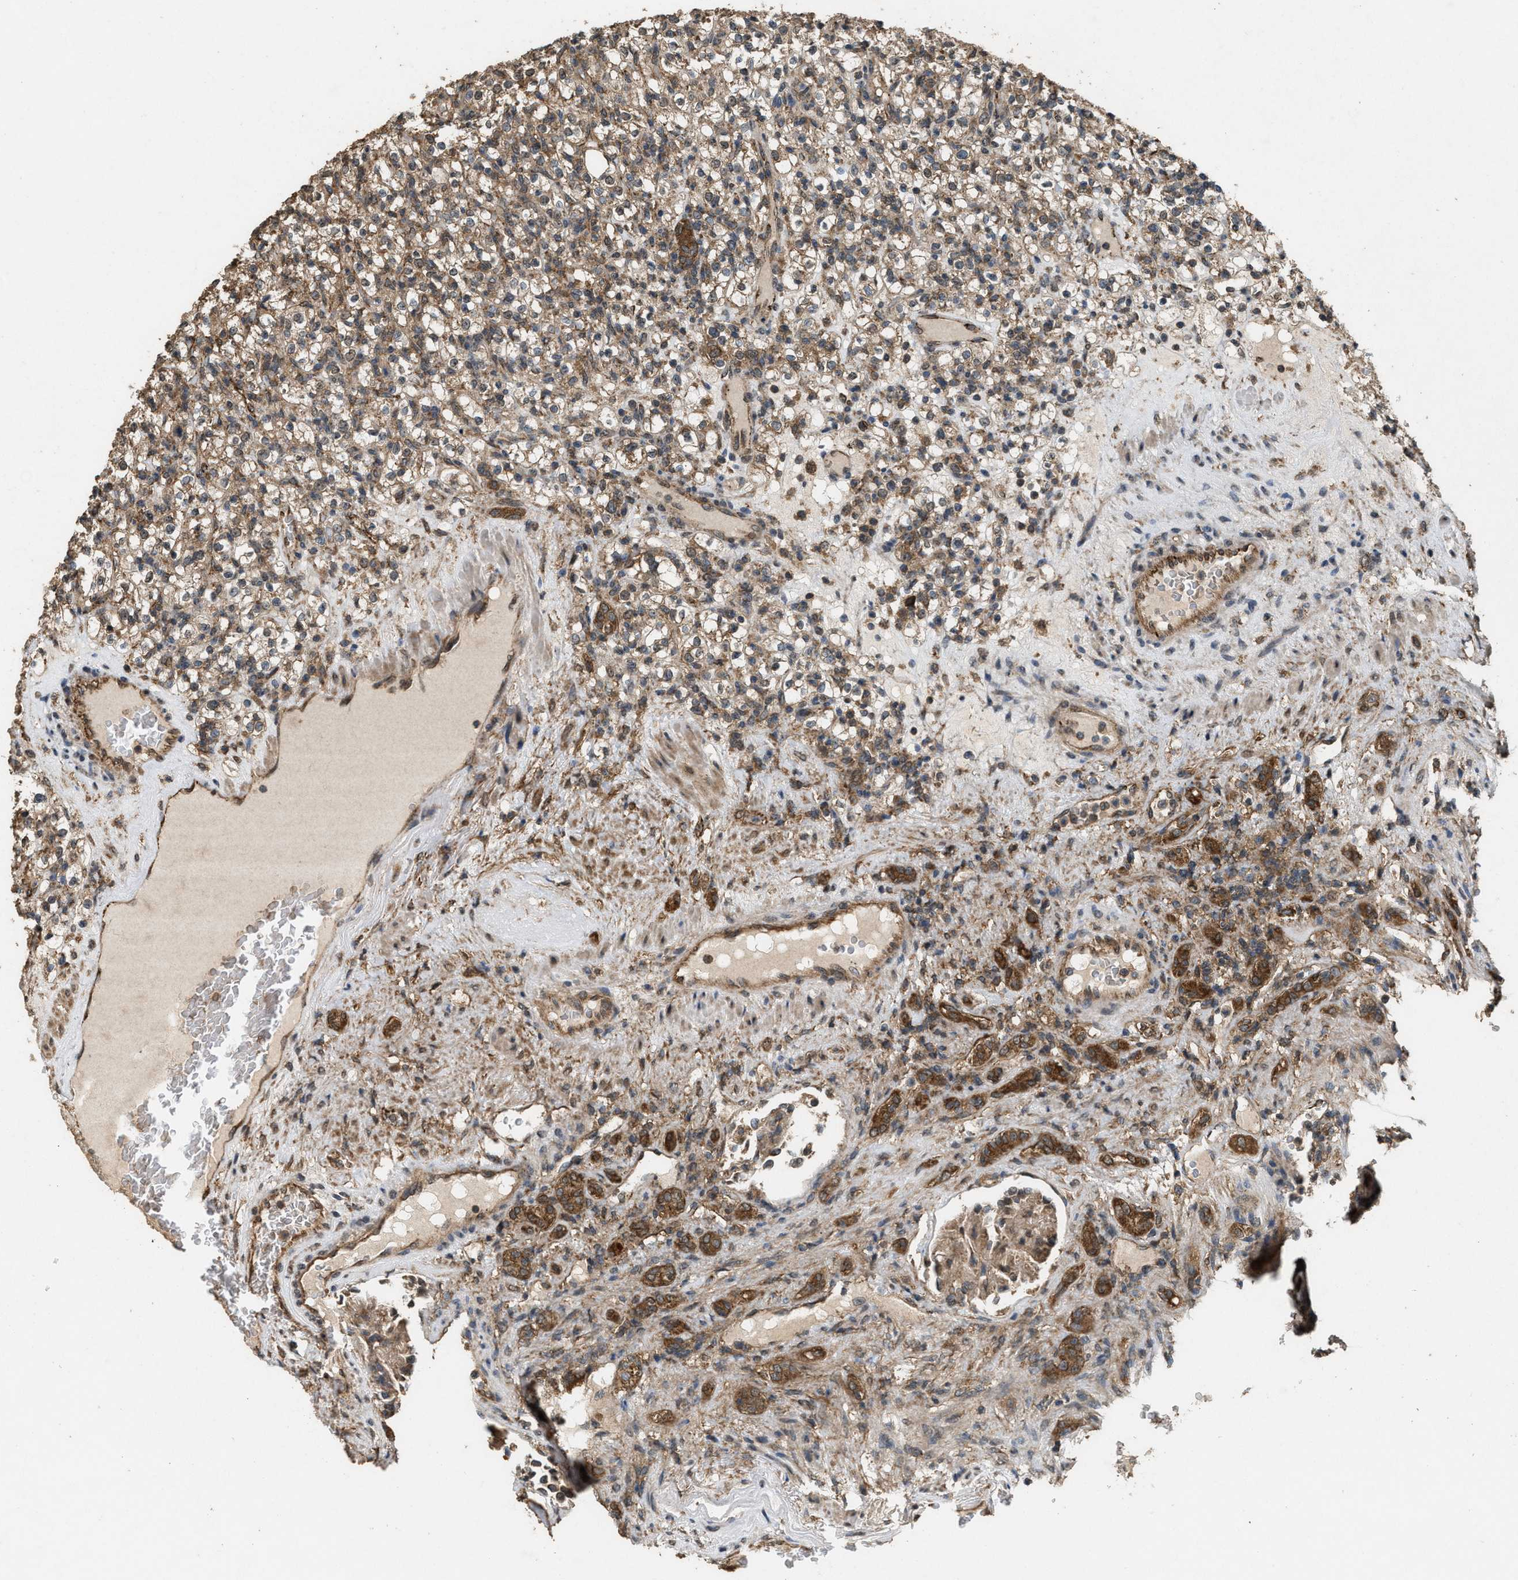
{"staining": {"intensity": "moderate", "quantity": ">75%", "location": "cytoplasmic/membranous"}, "tissue": "renal cancer", "cell_type": "Tumor cells", "image_type": "cancer", "snomed": [{"axis": "morphology", "description": "Normal tissue, NOS"}, {"axis": "morphology", "description": "Adenocarcinoma, NOS"}, {"axis": "topography", "description": "Kidney"}], "caption": "Protein analysis of renal cancer tissue shows moderate cytoplasmic/membranous staining in about >75% of tumor cells.", "gene": "ARHGEF5", "patient": {"sex": "female", "age": 72}}